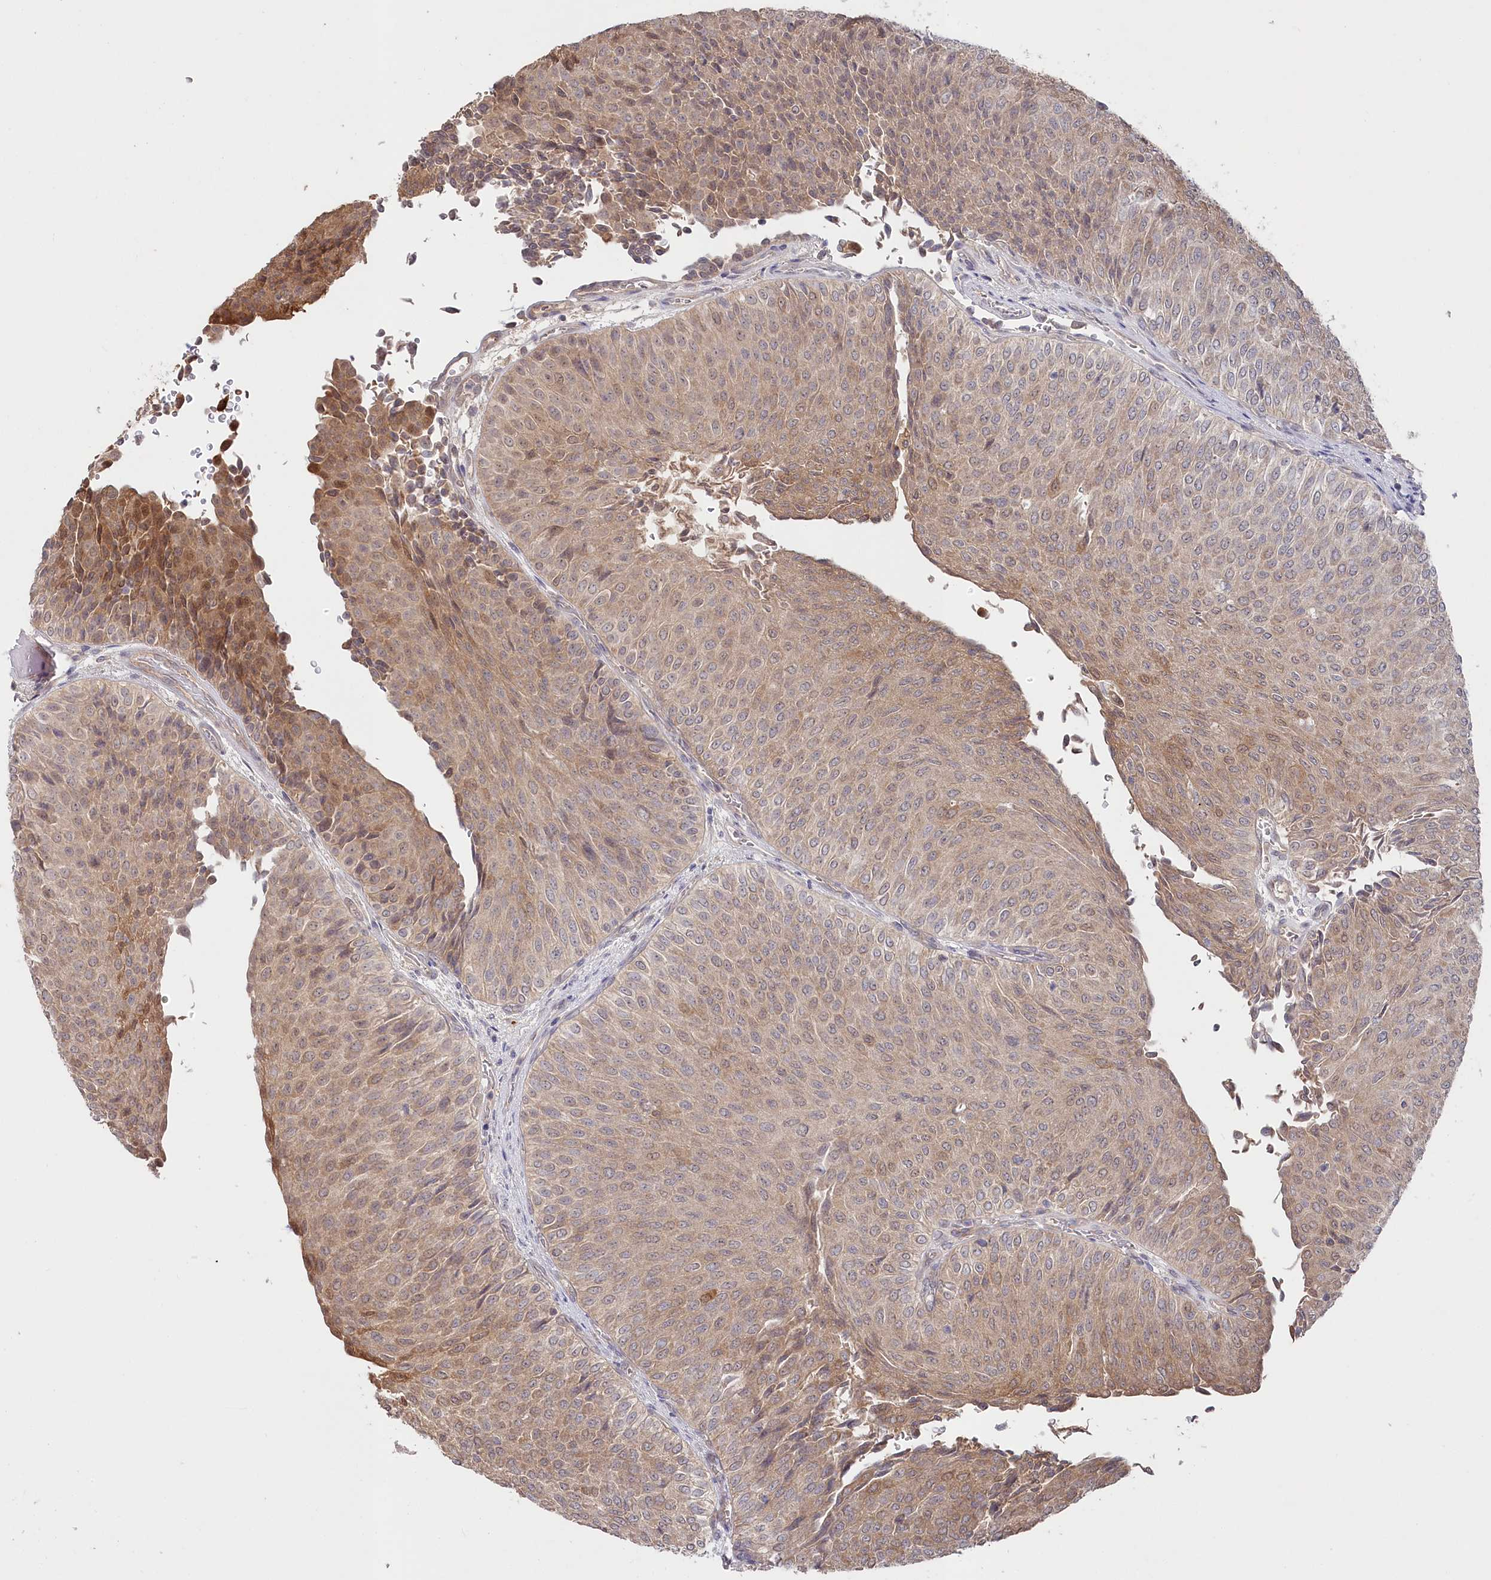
{"staining": {"intensity": "moderate", "quantity": "<25%", "location": "cytoplasmic/membranous"}, "tissue": "urothelial cancer", "cell_type": "Tumor cells", "image_type": "cancer", "snomed": [{"axis": "morphology", "description": "Urothelial carcinoma, Low grade"}, {"axis": "topography", "description": "Urinary bladder"}], "caption": "Human urothelial cancer stained for a protein (brown) exhibits moderate cytoplasmic/membranous positive expression in about <25% of tumor cells.", "gene": "AAMDC", "patient": {"sex": "male", "age": 78}}